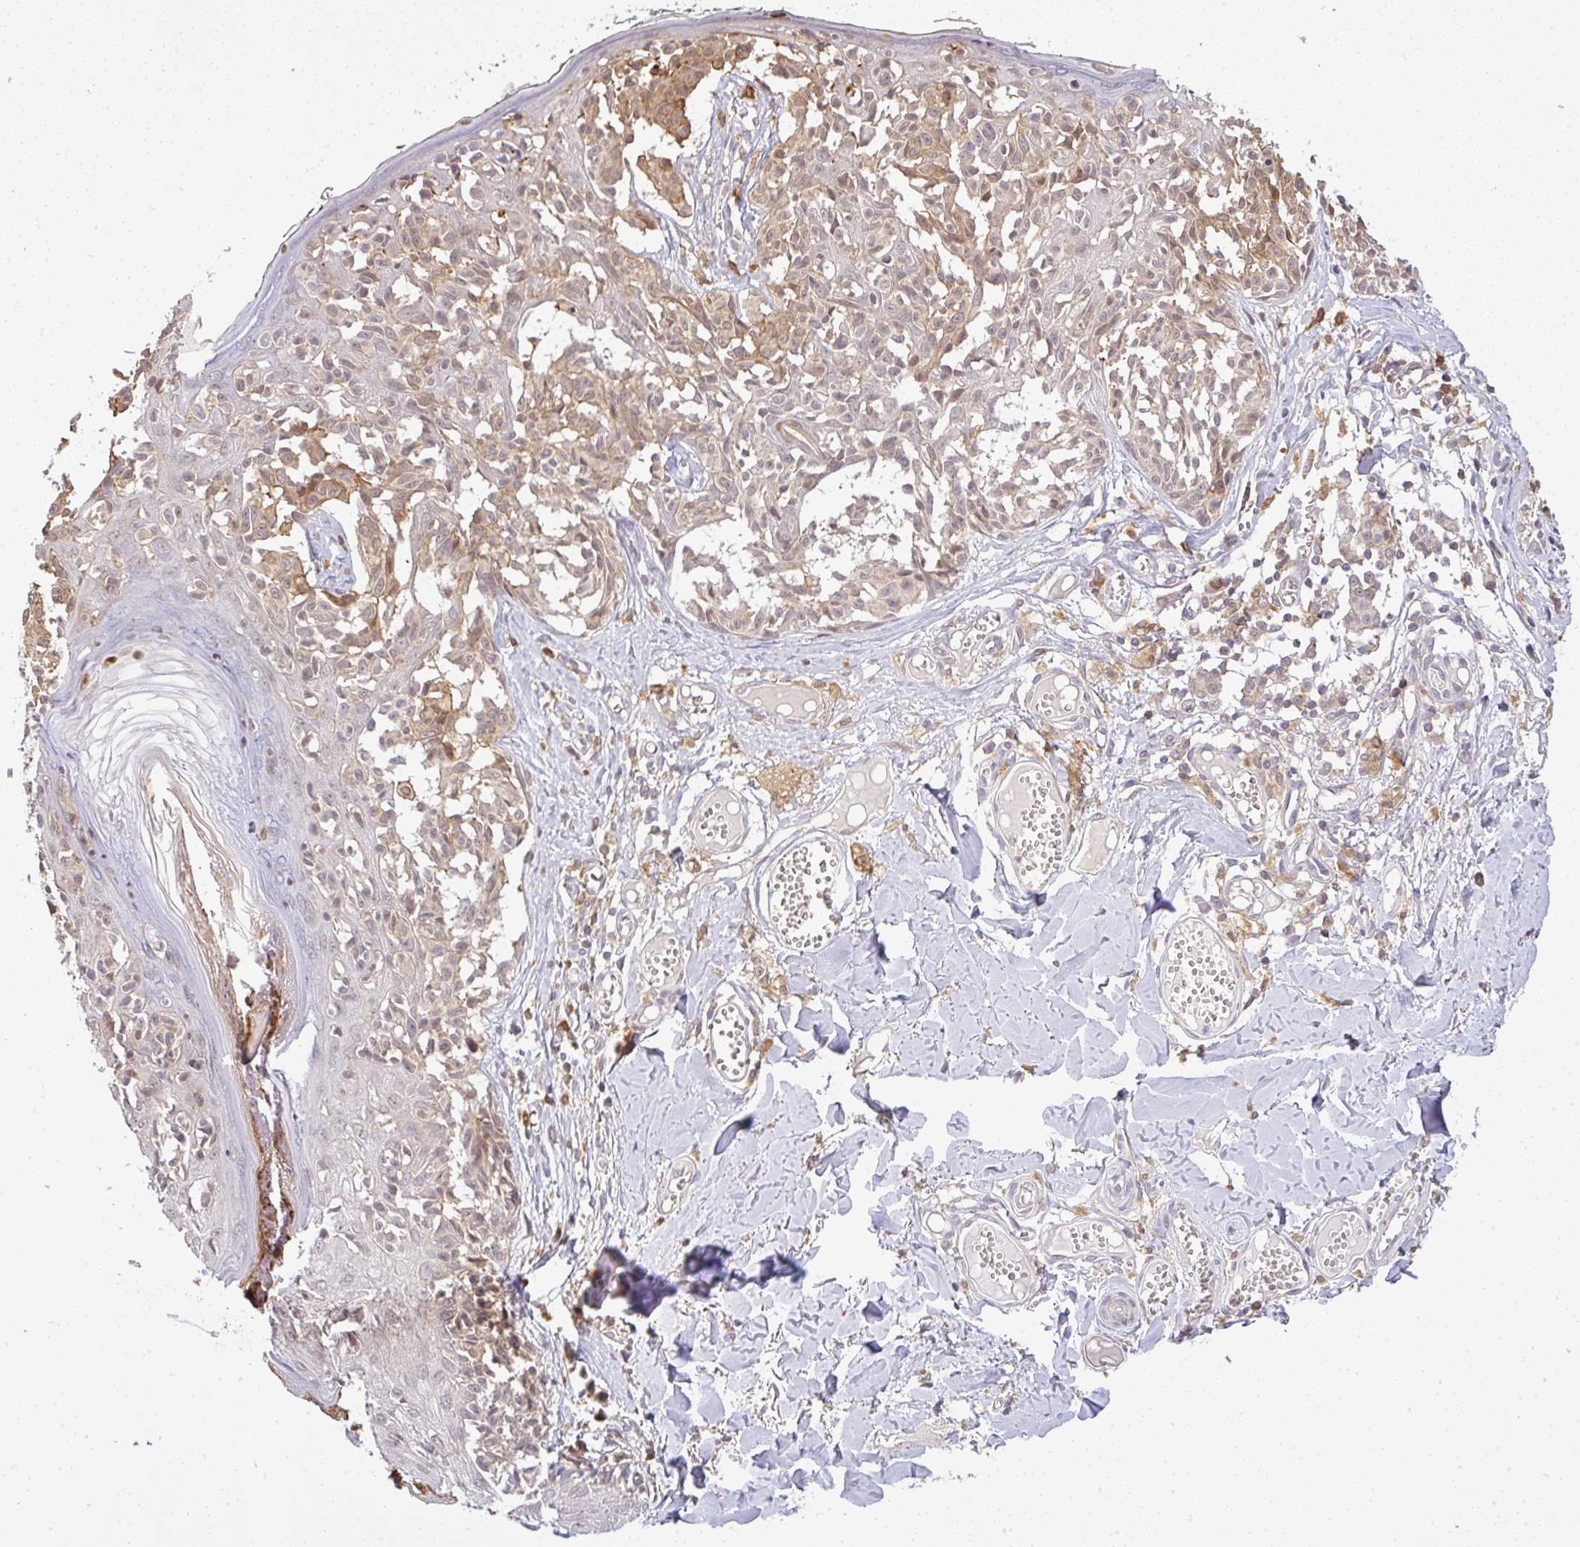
{"staining": {"intensity": "weak", "quantity": ">75%", "location": "cytoplasmic/membranous"}, "tissue": "melanoma", "cell_type": "Tumor cells", "image_type": "cancer", "snomed": [{"axis": "morphology", "description": "Malignant melanoma, NOS"}, {"axis": "topography", "description": "Skin"}], "caption": "Human malignant melanoma stained for a protein (brown) reveals weak cytoplasmic/membranous positive staining in about >75% of tumor cells.", "gene": "FAM153A", "patient": {"sex": "female", "age": 43}}